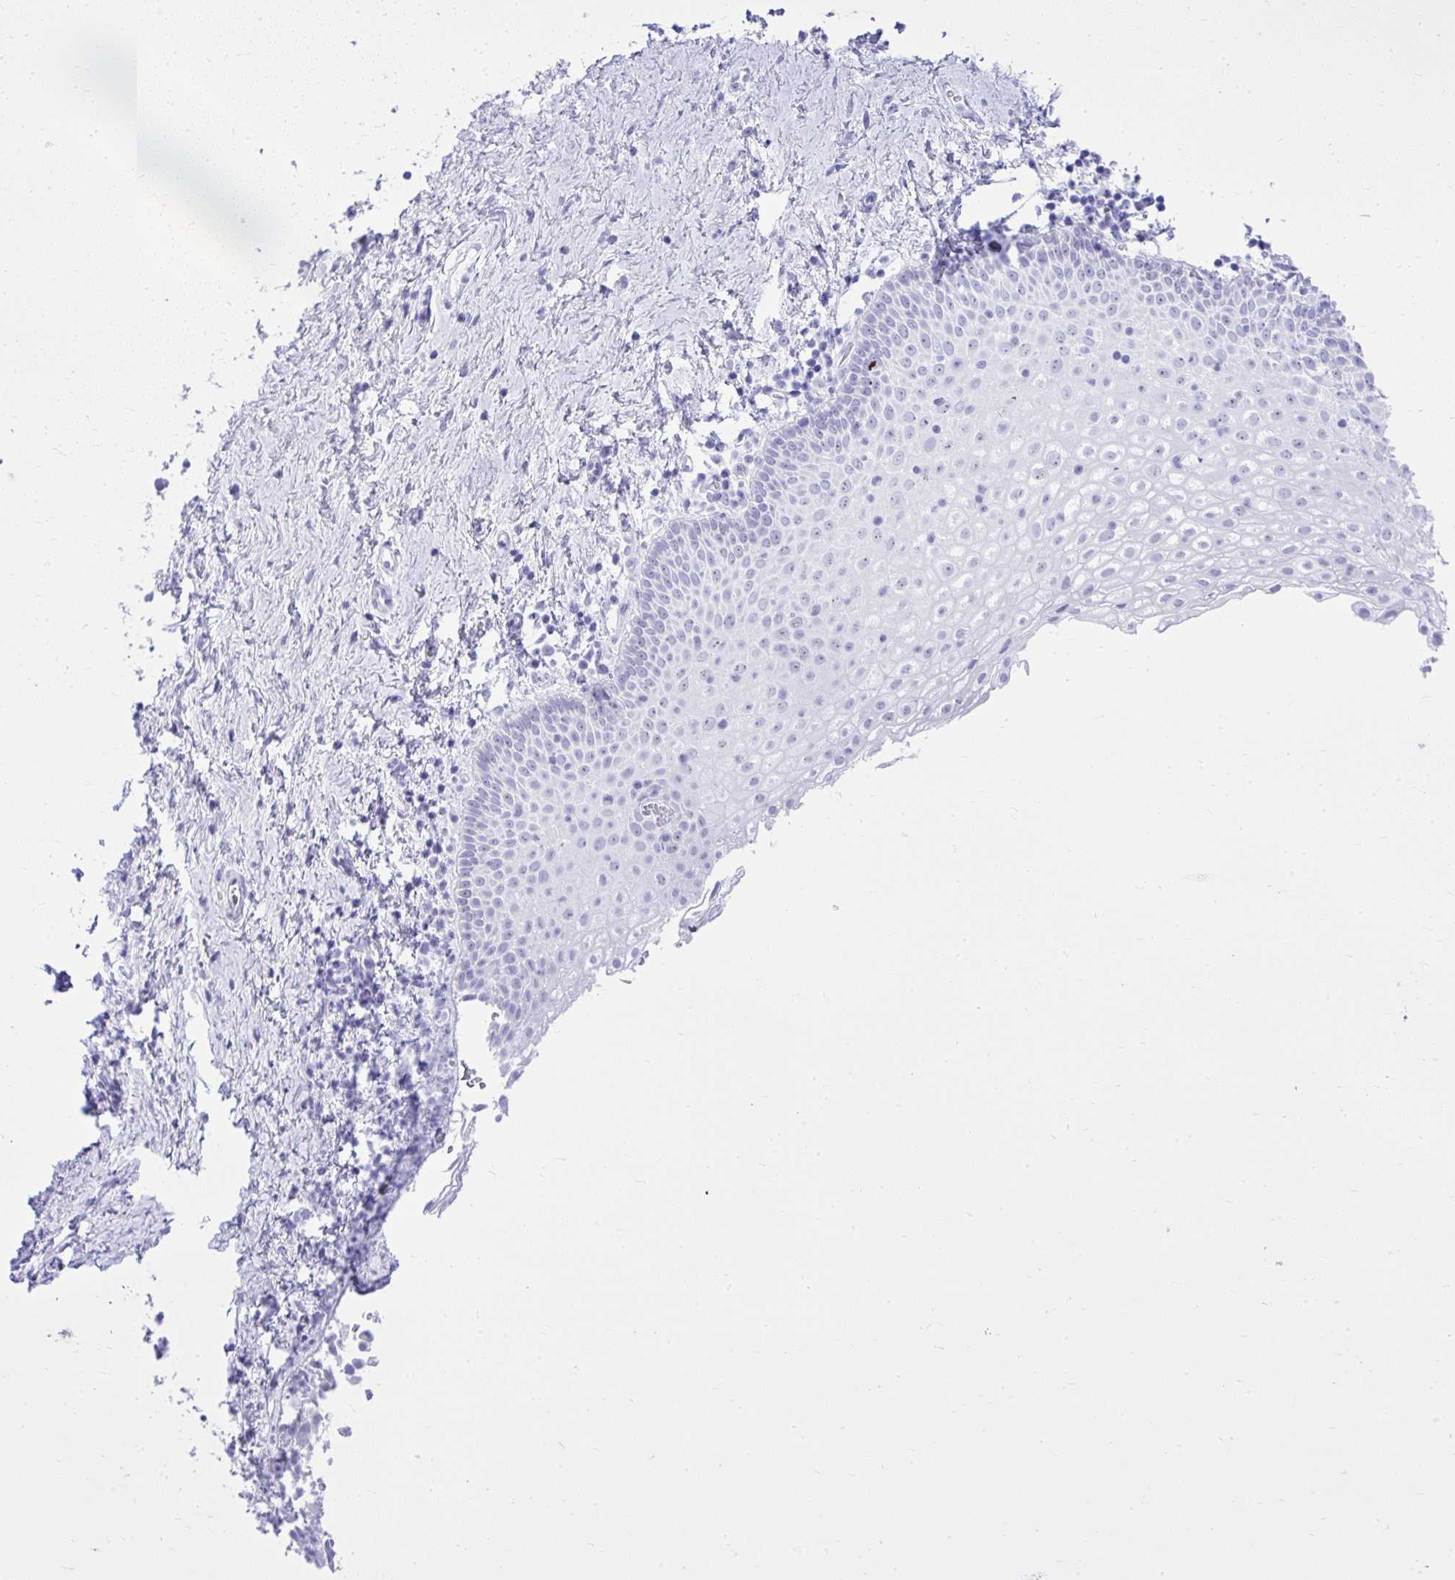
{"staining": {"intensity": "negative", "quantity": "none", "location": "none"}, "tissue": "vagina", "cell_type": "Squamous epithelial cells", "image_type": "normal", "snomed": [{"axis": "morphology", "description": "Normal tissue, NOS"}, {"axis": "topography", "description": "Vagina"}], "caption": "High magnification brightfield microscopy of benign vagina stained with DAB (brown) and counterstained with hematoxylin (blue): squamous epithelial cells show no significant staining. (IHC, brightfield microscopy, high magnification).", "gene": "RALYL", "patient": {"sex": "female", "age": 61}}